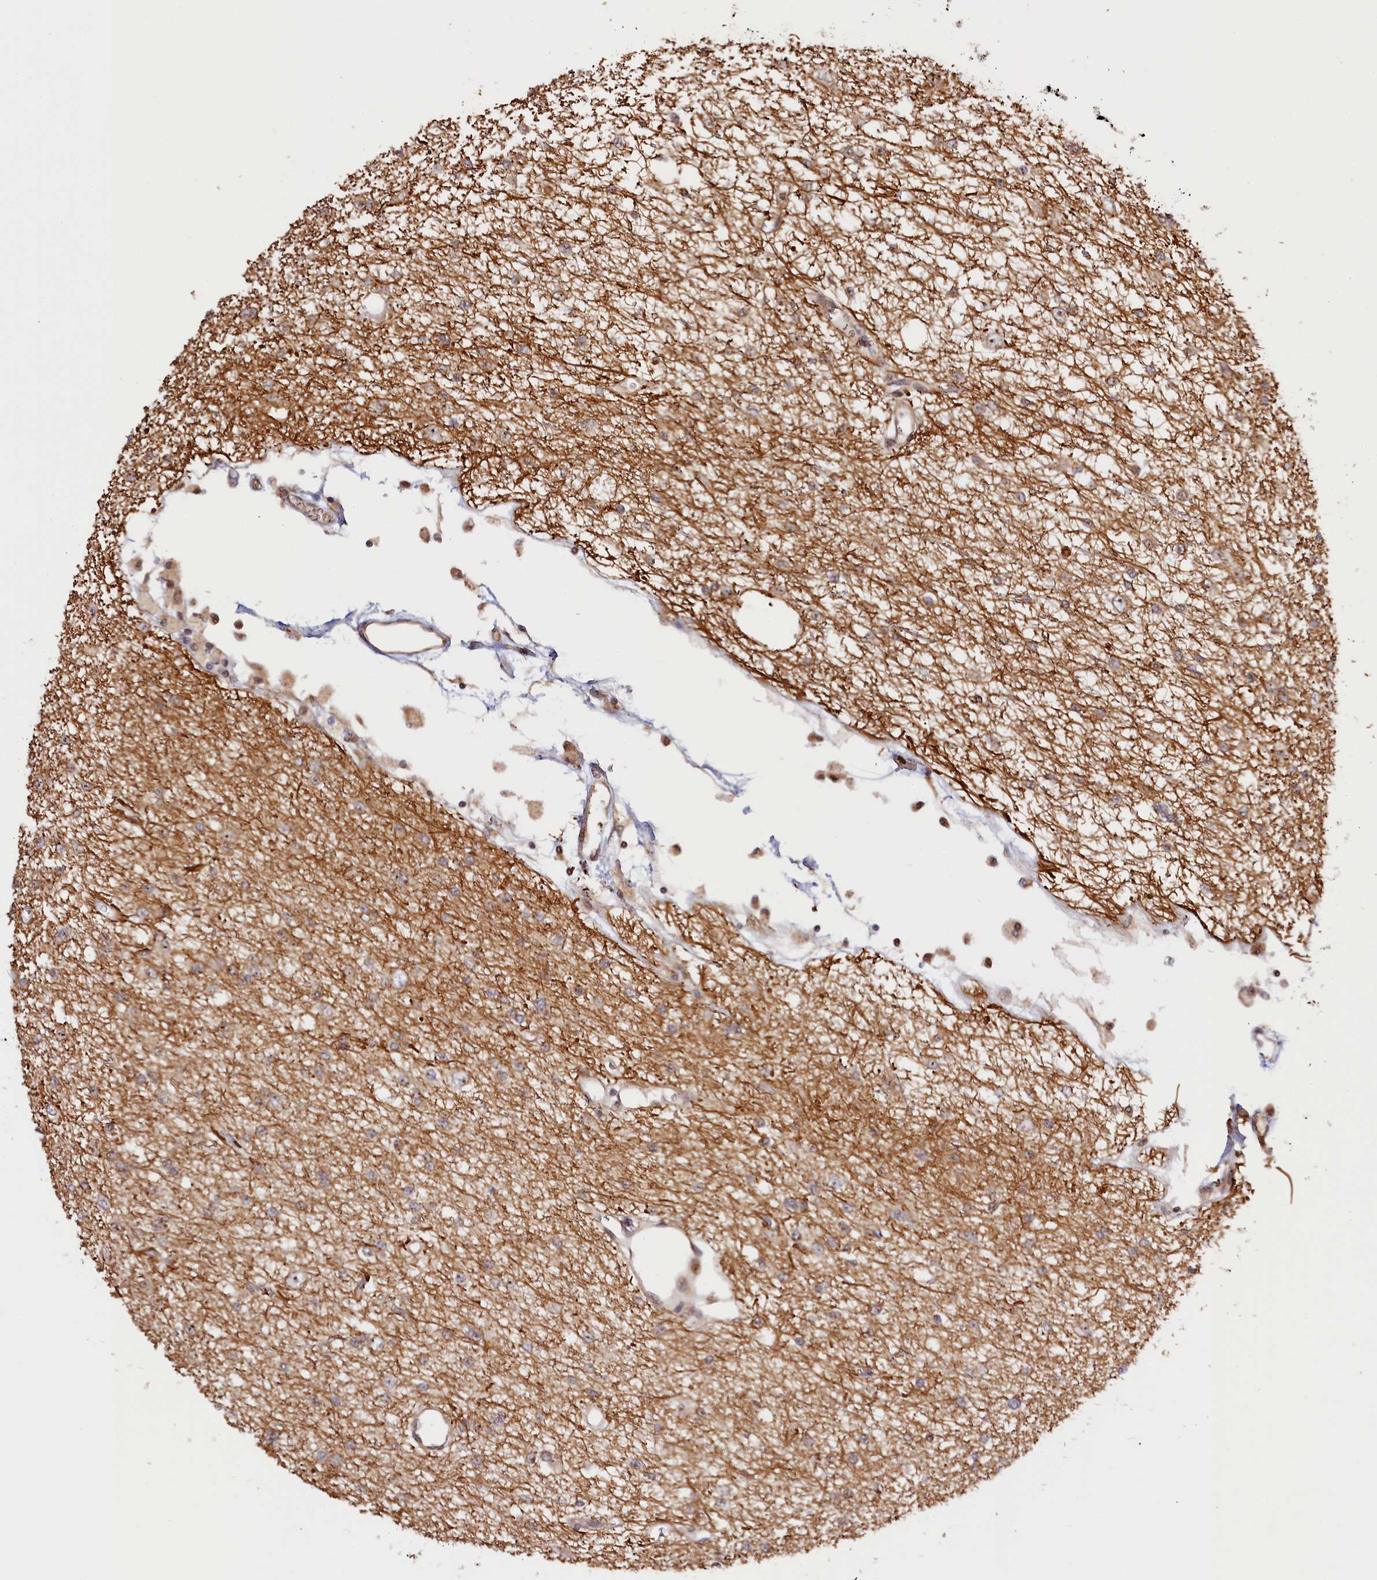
{"staining": {"intensity": "moderate", "quantity": ">75%", "location": "cytoplasmic/membranous"}, "tissue": "glioma", "cell_type": "Tumor cells", "image_type": "cancer", "snomed": [{"axis": "morphology", "description": "Glioma, malignant, Low grade"}, {"axis": "topography", "description": "Brain"}], "caption": "Brown immunohistochemical staining in human low-grade glioma (malignant) exhibits moderate cytoplasmic/membranous staining in approximately >75% of tumor cells. The staining is performed using DAB brown chromogen to label protein expression. The nuclei are counter-stained blue using hematoxylin.", "gene": "ANKRD24", "patient": {"sex": "male", "age": 38}}